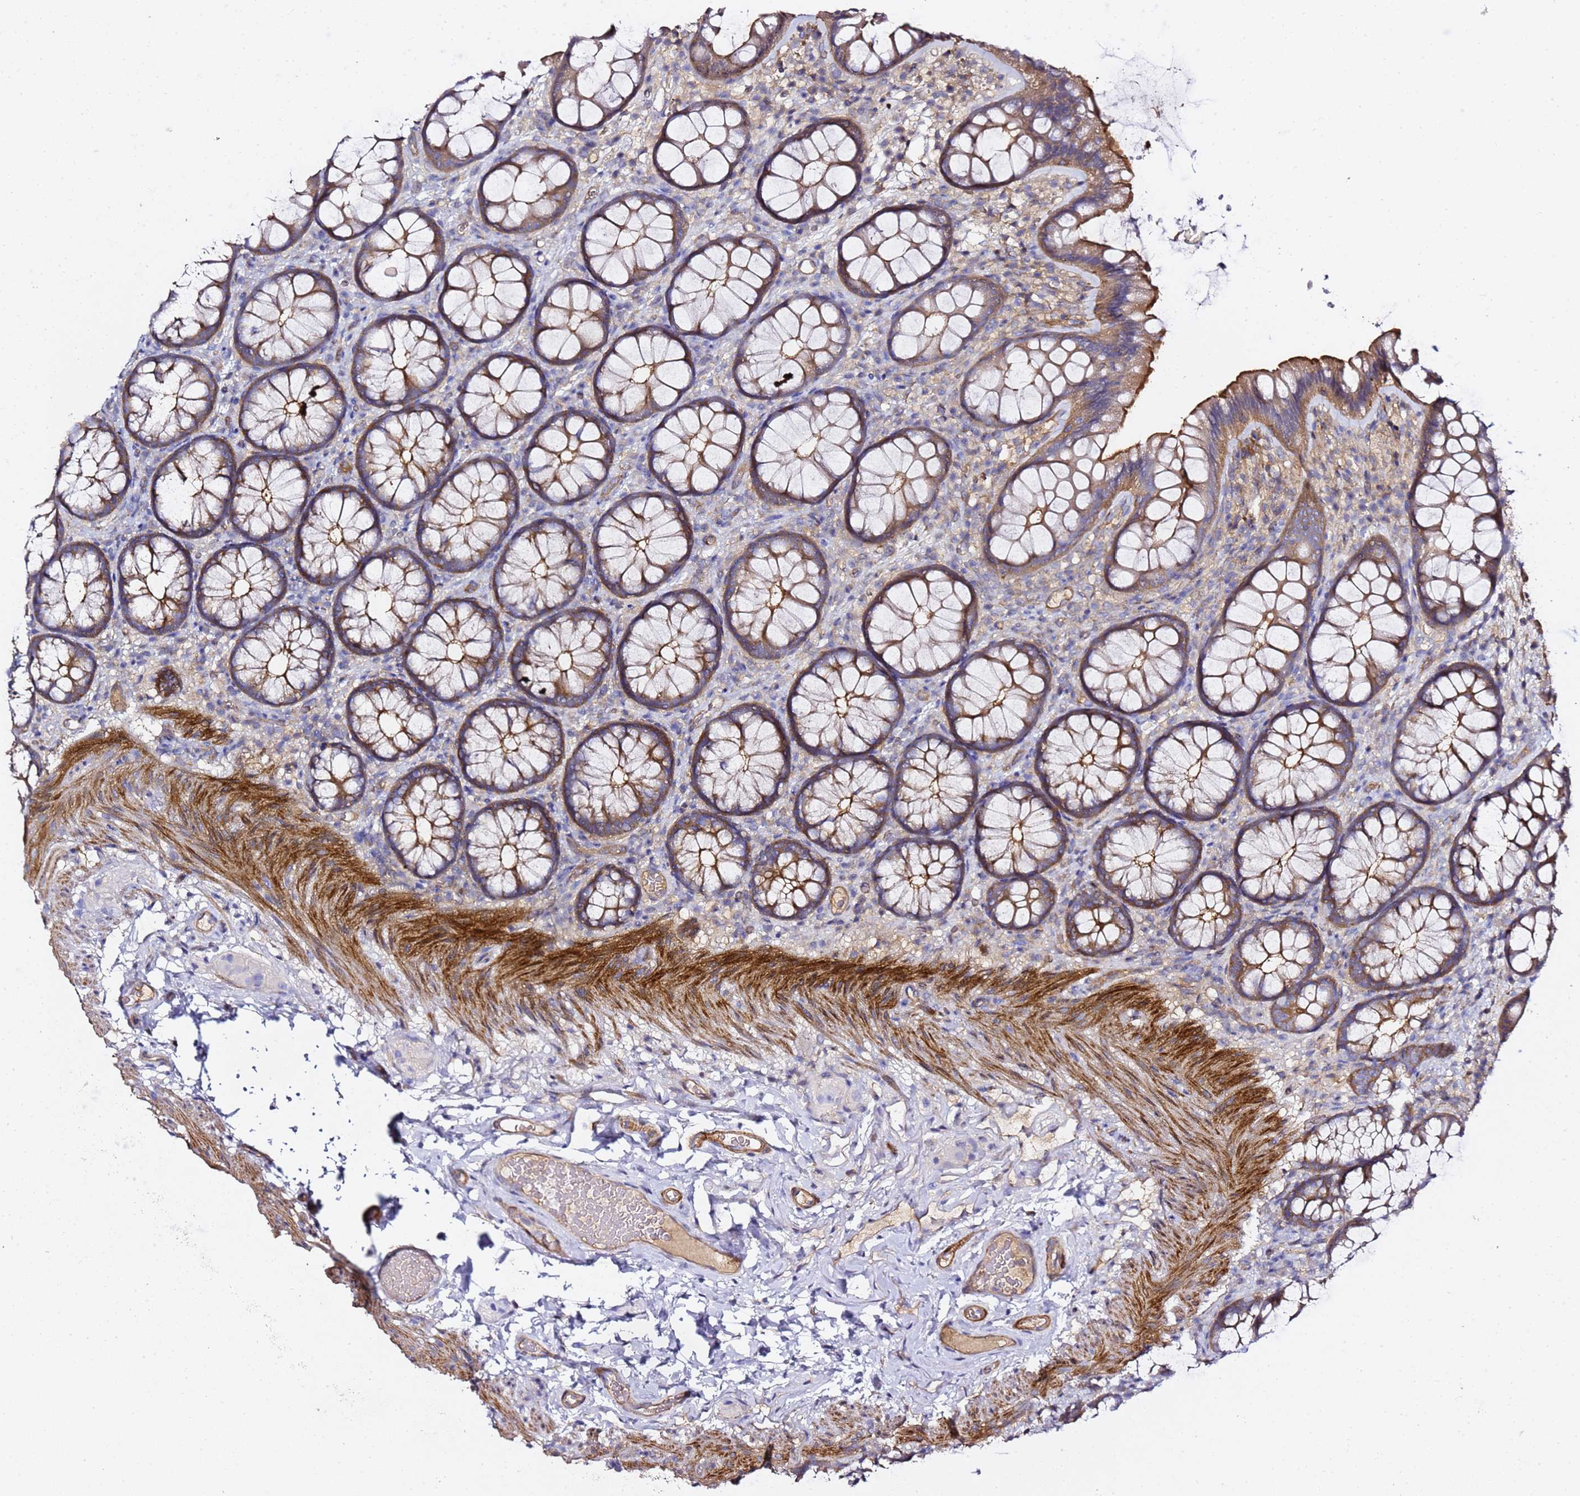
{"staining": {"intensity": "moderate", "quantity": ">75%", "location": "cytoplasmic/membranous"}, "tissue": "colon", "cell_type": "Endothelial cells", "image_type": "normal", "snomed": [{"axis": "morphology", "description": "Normal tissue, NOS"}, {"axis": "topography", "description": "Colon"}], "caption": "The immunohistochemical stain labels moderate cytoplasmic/membranous staining in endothelial cells of normal colon. The staining was performed using DAB (3,3'-diaminobenzidine), with brown indicating positive protein expression. Nuclei are stained blue with hematoxylin.", "gene": "ZFP36L2", "patient": {"sex": "male", "age": 46}}